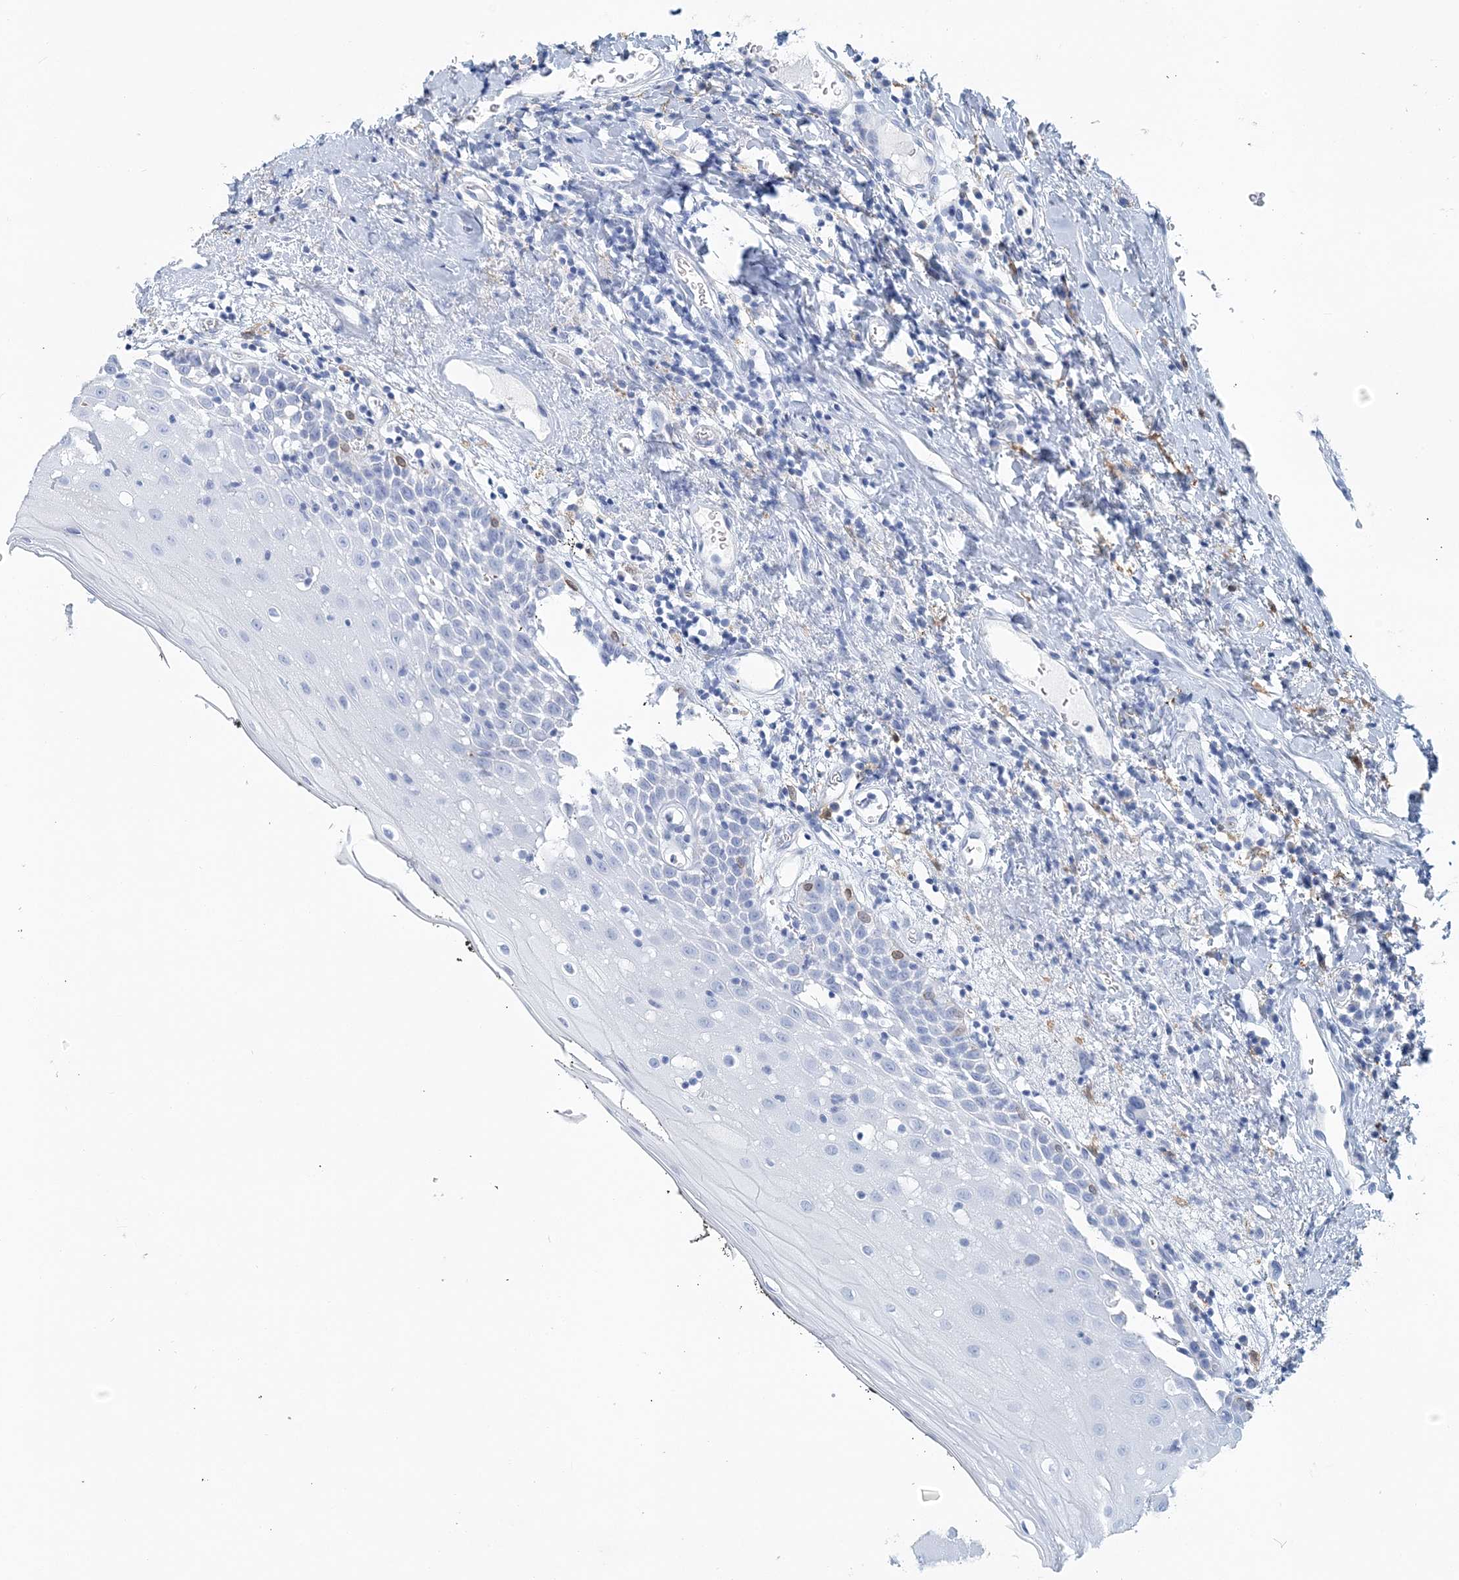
{"staining": {"intensity": "negative", "quantity": "none", "location": "none"}, "tissue": "oral mucosa", "cell_type": "Squamous epithelial cells", "image_type": "normal", "snomed": [{"axis": "morphology", "description": "Normal tissue, NOS"}, {"axis": "topography", "description": "Oral tissue"}], "caption": "Immunohistochemistry (IHC) of unremarkable oral mucosa reveals no expression in squamous epithelial cells.", "gene": "NKX6", "patient": {"sex": "male", "age": 74}}